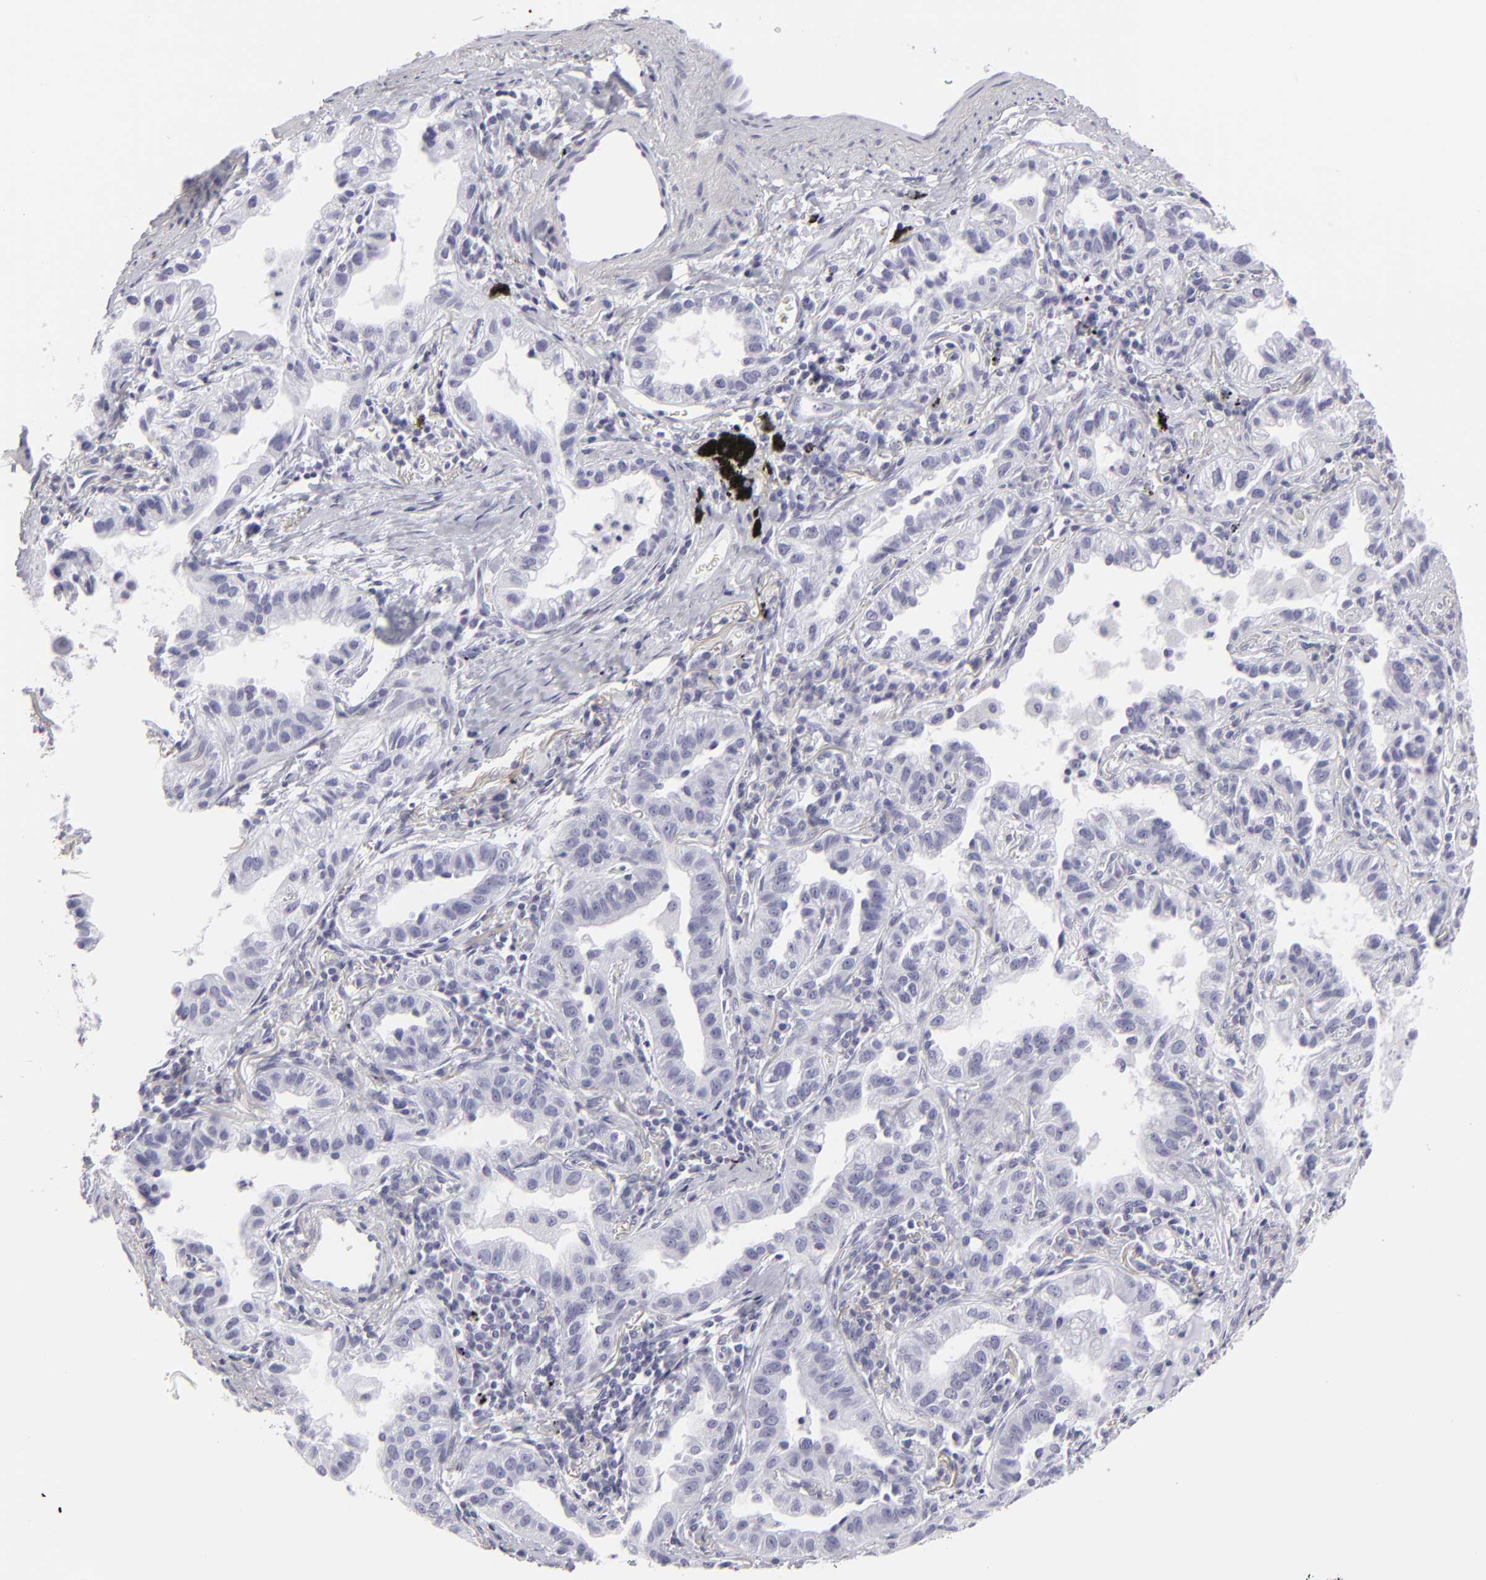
{"staining": {"intensity": "negative", "quantity": "none", "location": "none"}, "tissue": "lung cancer", "cell_type": "Tumor cells", "image_type": "cancer", "snomed": [{"axis": "morphology", "description": "Adenocarcinoma, NOS"}, {"axis": "topography", "description": "Lung"}], "caption": "Lung cancer (adenocarcinoma) stained for a protein using IHC shows no positivity tumor cells.", "gene": "KRT1", "patient": {"sex": "female", "age": 50}}